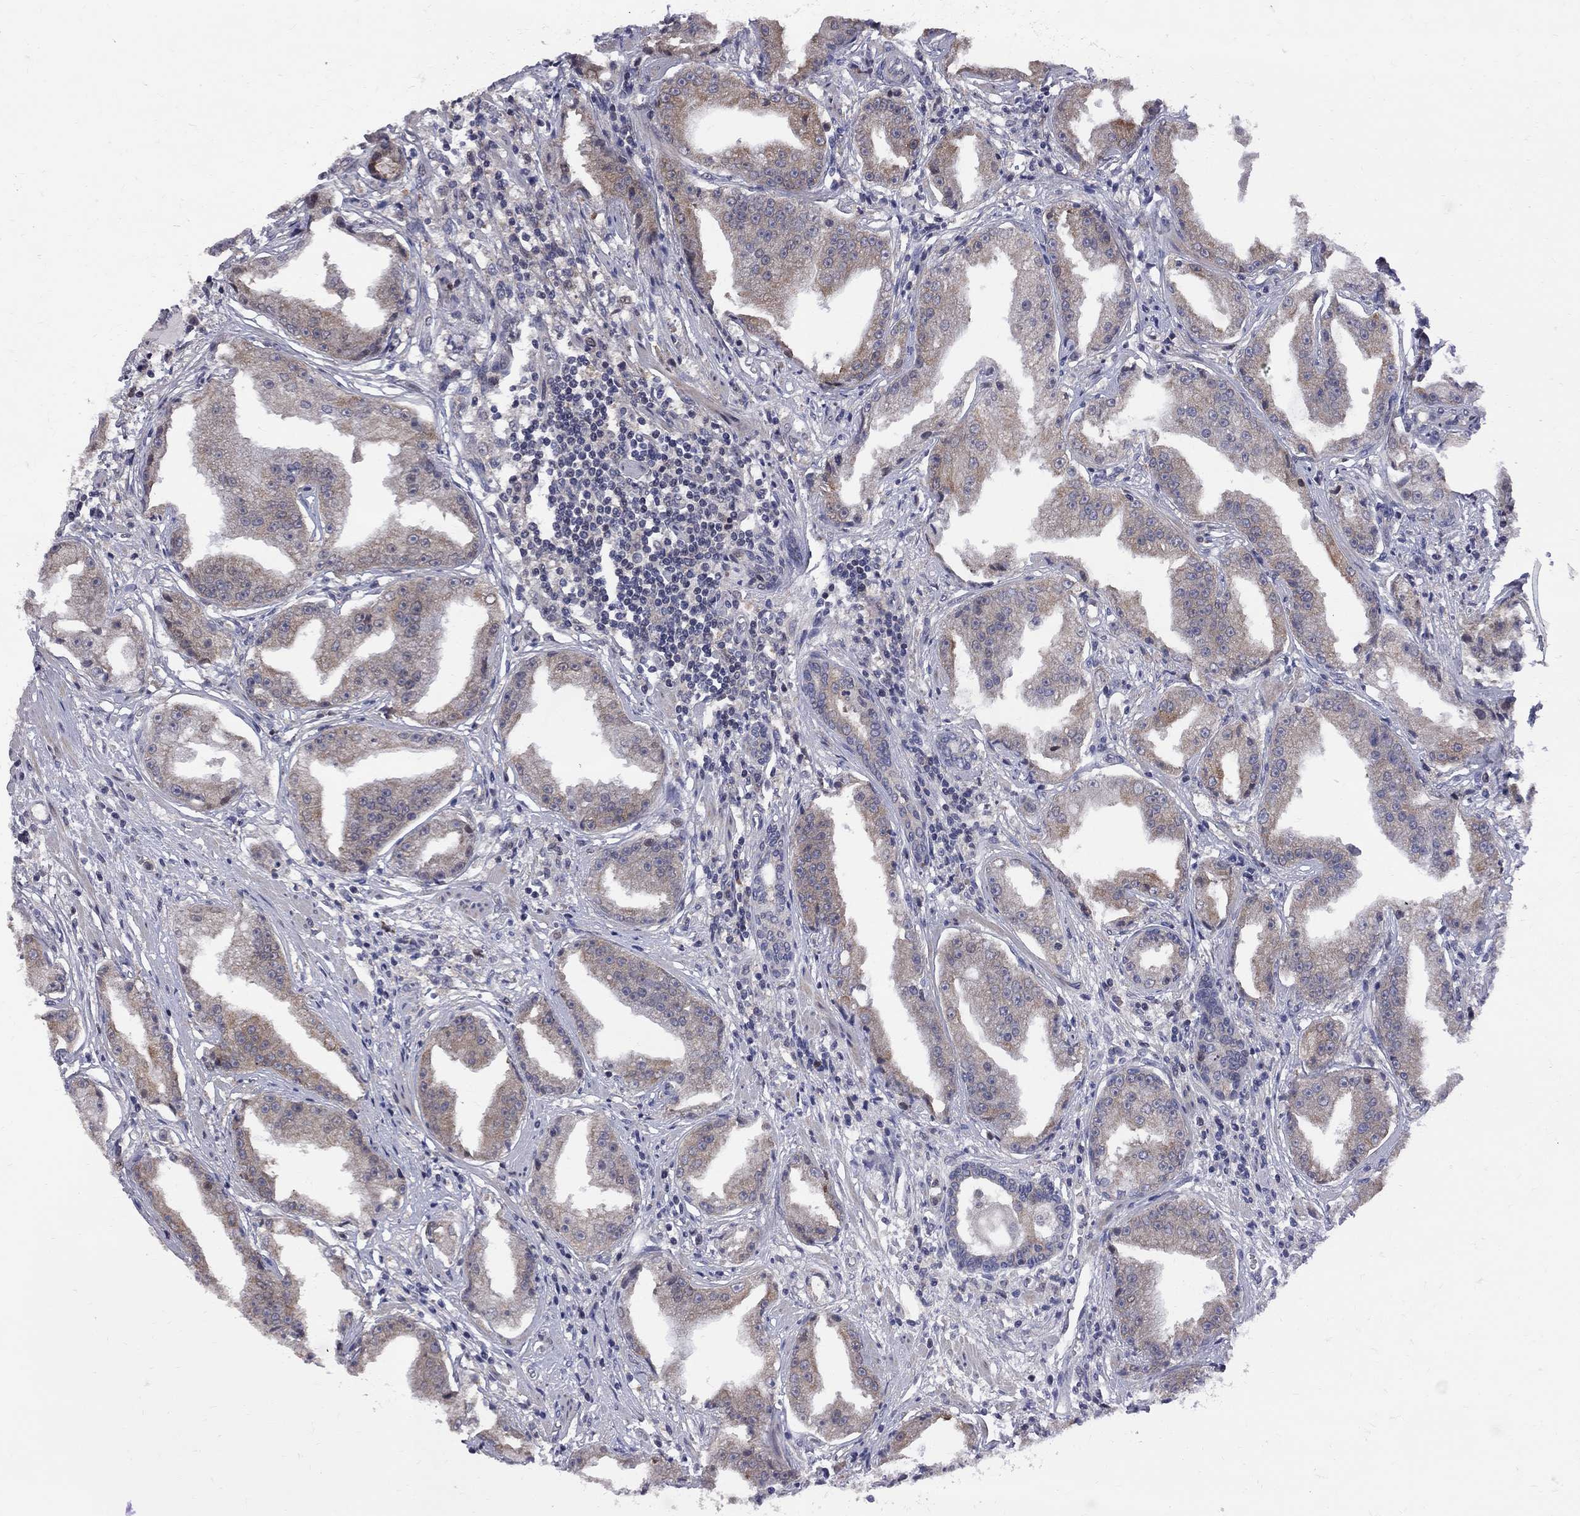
{"staining": {"intensity": "moderate", "quantity": ">75%", "location": "cytoplasmic/membranous"}, "tissue": "prostate cancer", "cell_type": "Tumor cells", "image_type": "cancer", "snomed": [{"axis": "morphology", "description": "Adenocarcinoma, Low grade"}, {"axis": "topography", "description": "Prostate"}], "caption": "This is an image of immunohistochemistry (IHC) staining of low-grade adenocarcinoma (prostate), which shows moderate expression in the cytoplasmic/membranous of tumor cells.", "gene": "CNOT11", "patient": {"sex": "male", "age": 62}}